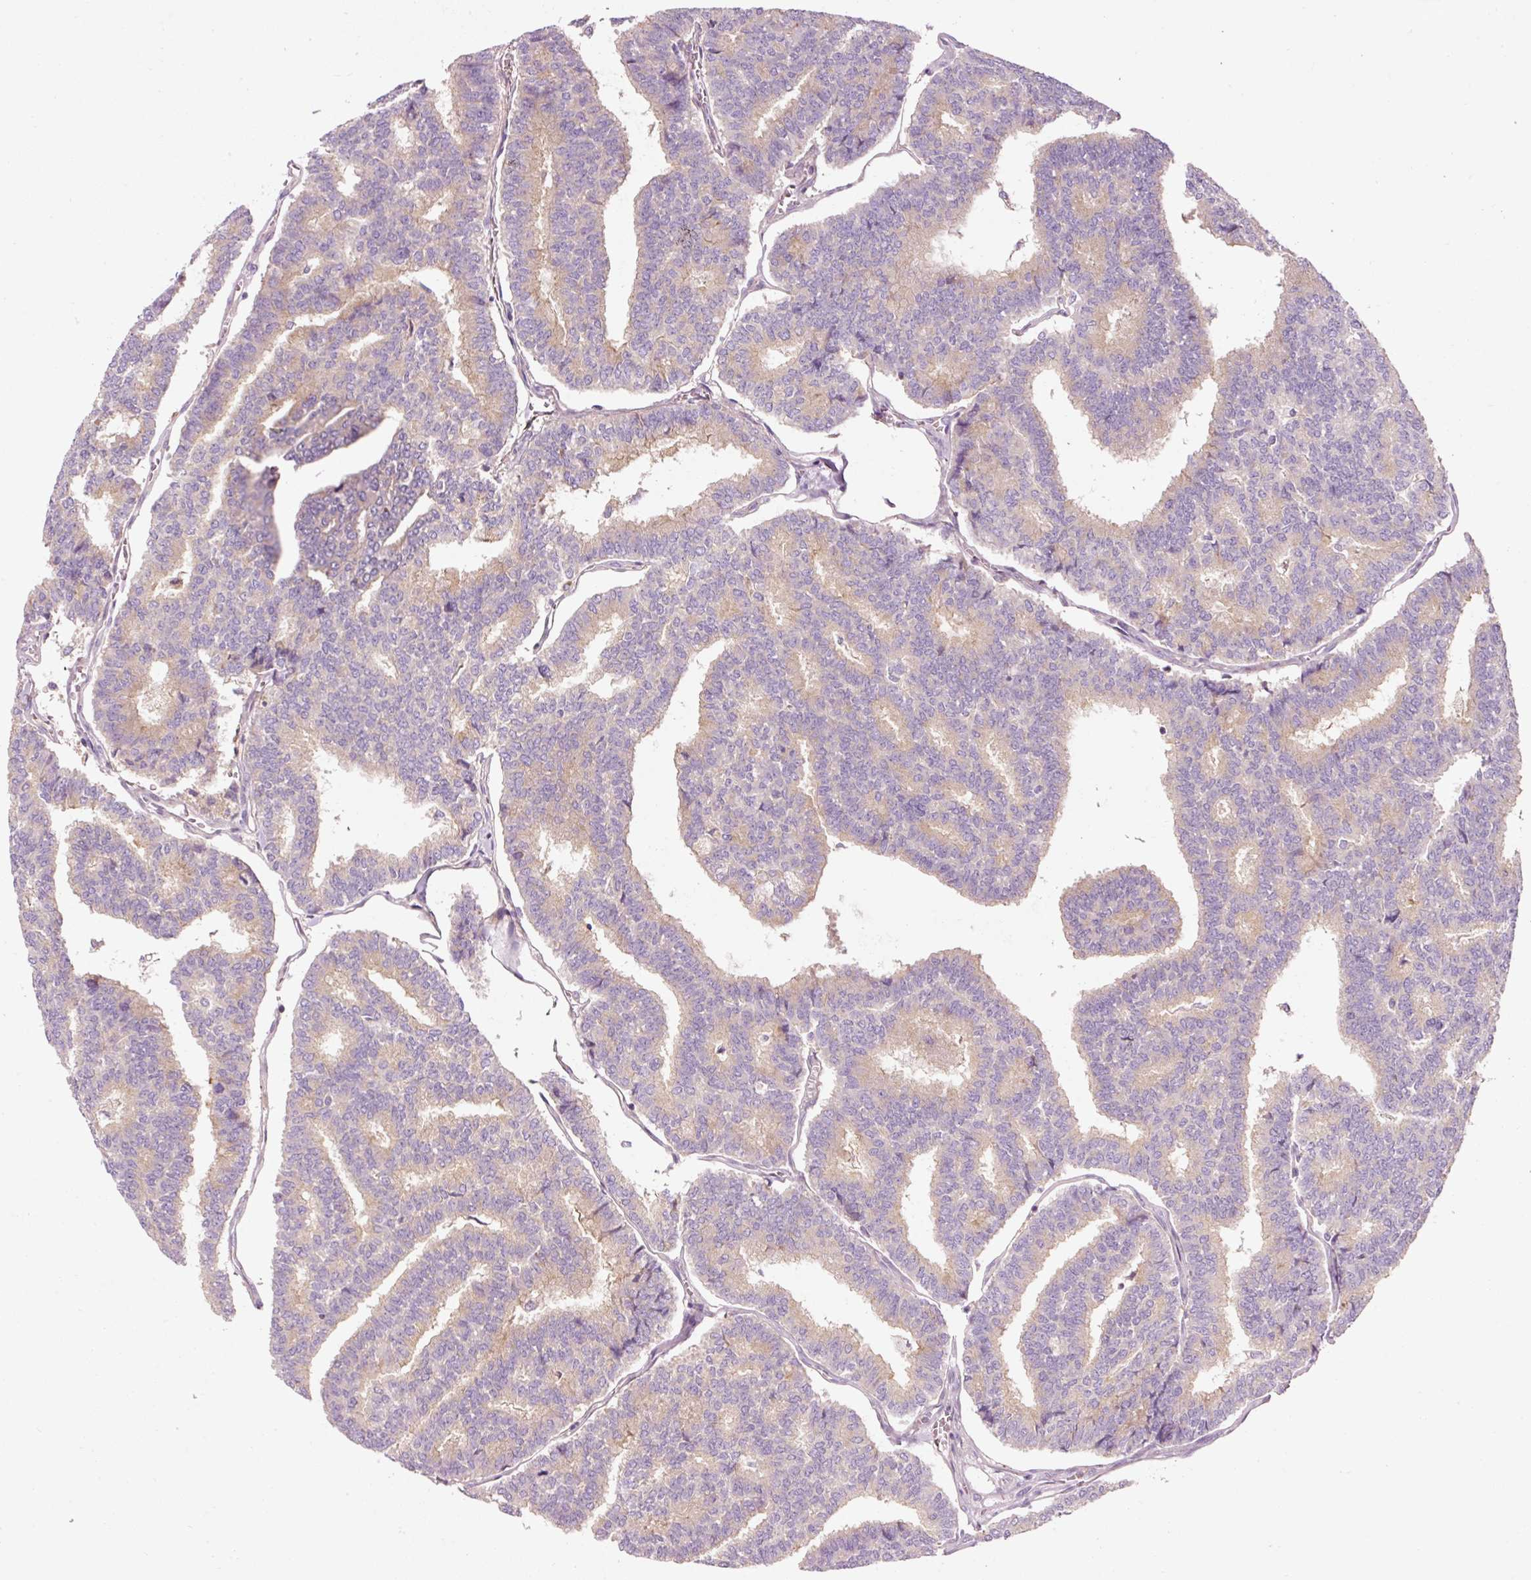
{"staining": {"intensity": "weak", "quantity": "<25%", "location": "cytoplasmic/membranous"}, "tissue": "thyroid cancer", "cell_type": "Tumor cells", "image_type": "cancer", "snomed": [{"axis": "morphology", "description": "Papillary adenocarcinoma, NOS"}, {"axis": "topography", "description": "Thyroid gland"}], "caption": "High power microscopy micrograph of an immunohistochemistry image of papillary adenocarcinoma (thyroid), revealing no significant positivity in tumor cells. (DAB (3,3'-diaminobenzidine) immunohistochemistry (IHC), high magnification).", "gene": "NAPA", "patient": {"sex": "female", "age": 35}}